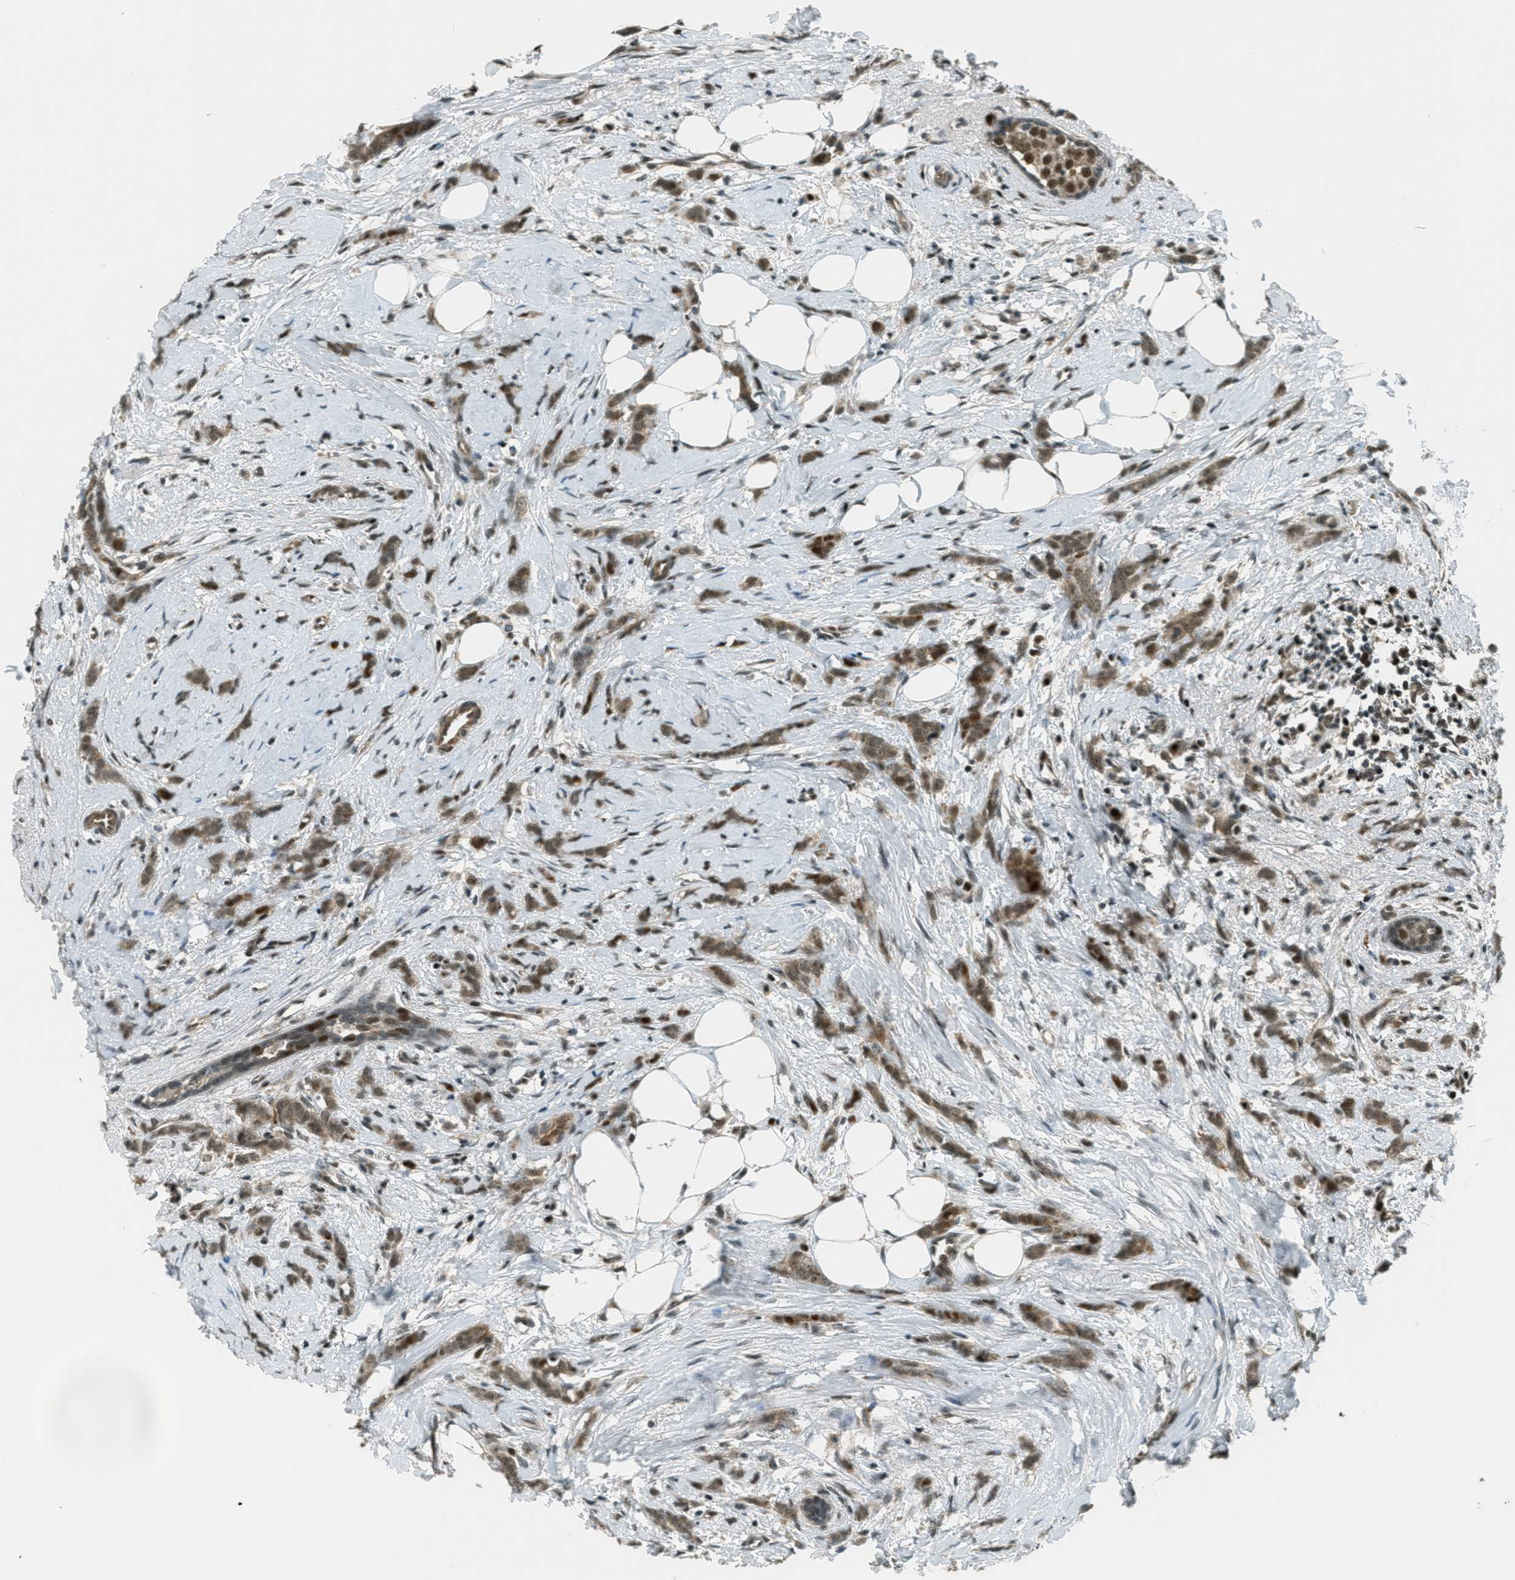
{"staining": {"intensity": "moderate", "quantity": ">75%", "location": "cytoplasmic/membranous,nuclear"}, "tissue": "breast cancer", "cell_type": "Tumor cells", "image_type": "cancer", "snomed": [{"axis": "morphology", "description": "Lobular carcinoma, in situ"}, {"axis": "morphology", "description": "Lobular carcinoma"}, {"axis": "topography", "description": "Breast"}], "caption": "IHC (DAB) staining of breast lobular carcinoma demonstrates moderate cytoplasmic/membranous and nuclear protein positivity in approximately >75% of tumor cells. Immunohistochemistry stains the protein in brown and the nuclei are stained blue.", "gene": "FOXM1", "patient": {"sex": "female", "age": 41}}